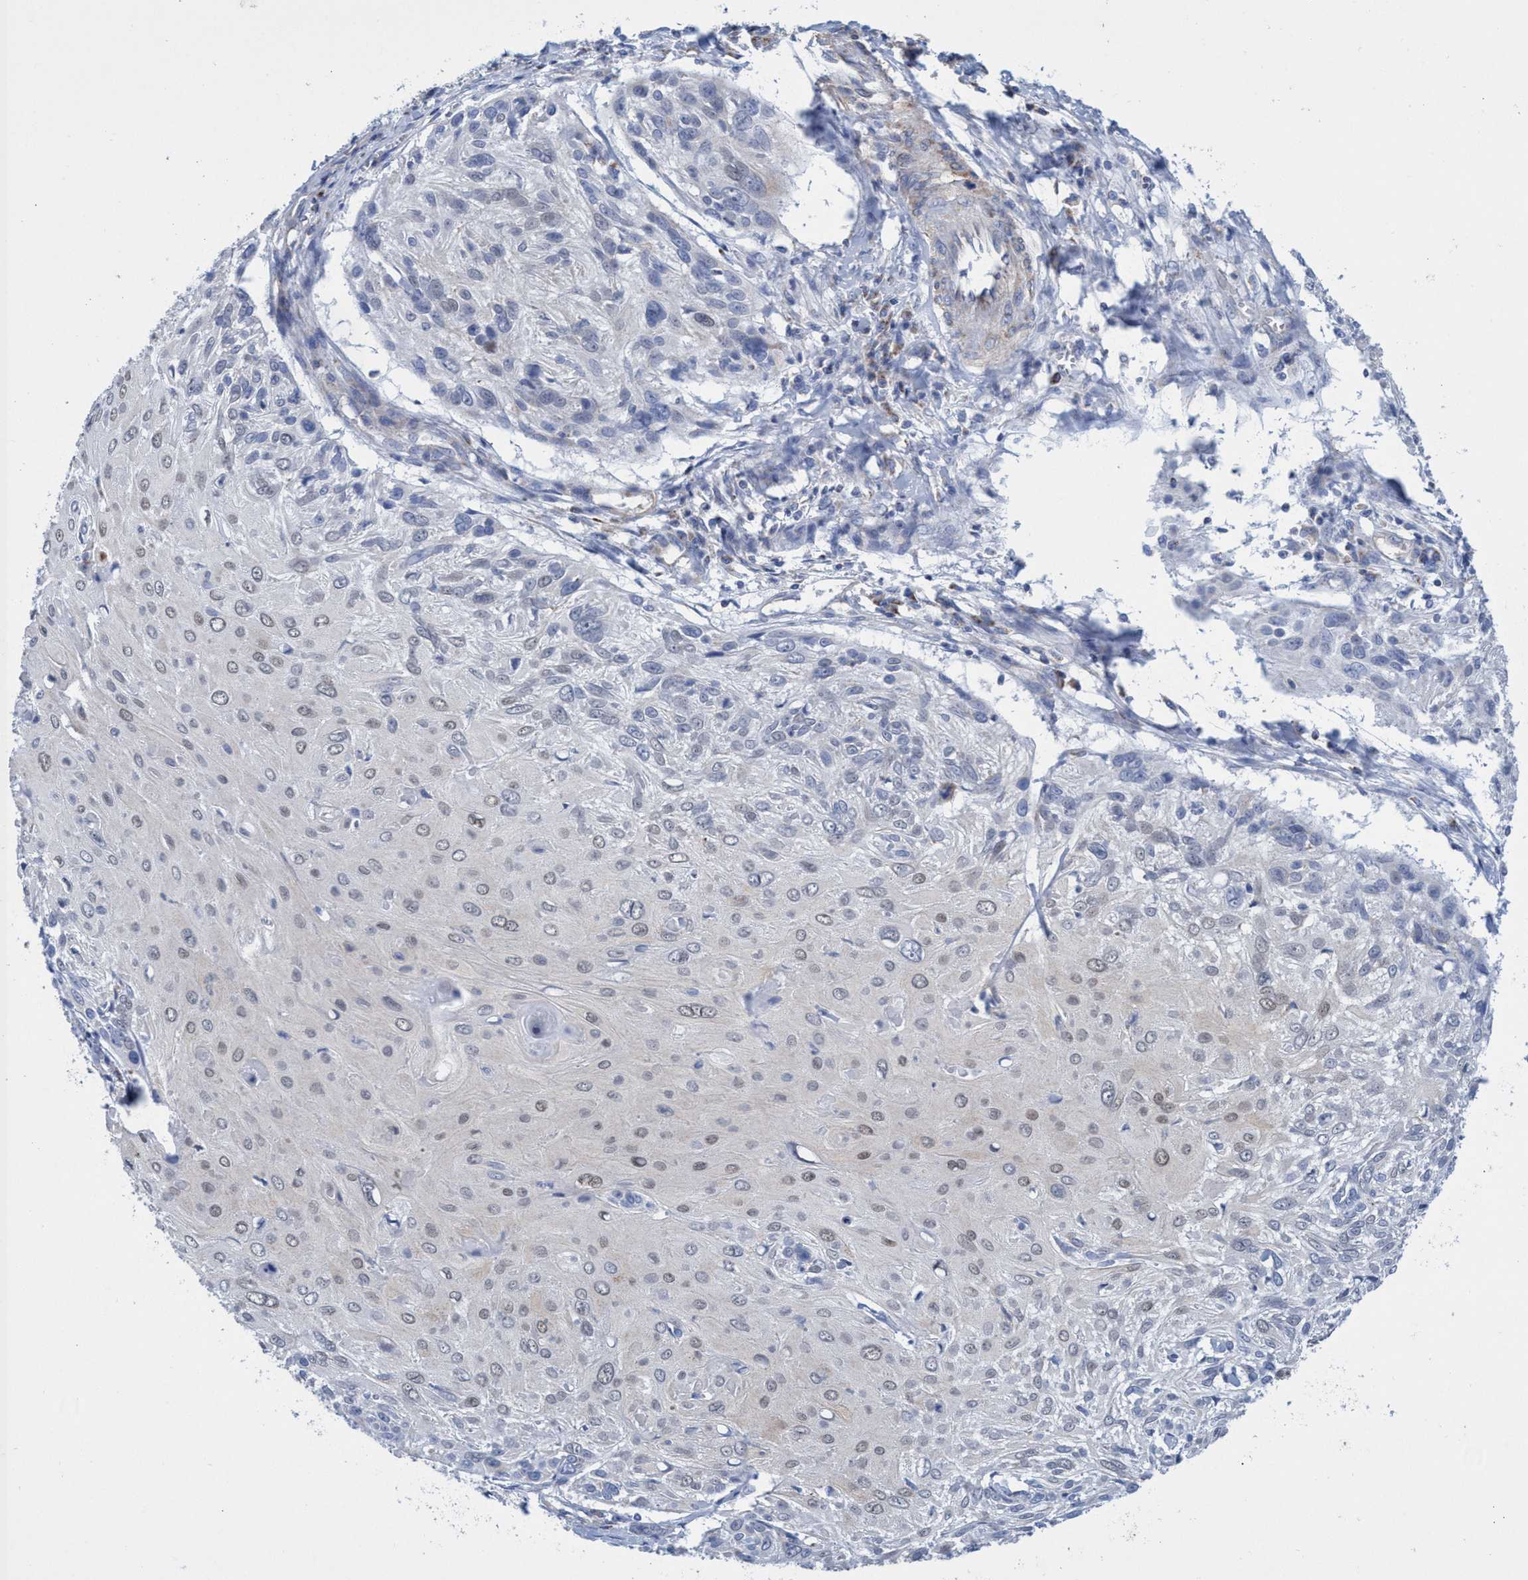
{"staining": {"intensity": "weak", "quantity": "25%-75%", "location": "nuclear"}, "tissue": "cervical cancer", "cell_type": "Tumor cells", "image_type": "cancer", "snomed": [{"axis": "morphology", "description": "Squamous cell carcinoma, NOS"}, {"axis": "topography", "description": "Cervix"}], "caption": "Squamous cell carcinoma (cervical) was stained to show a protein in brown. There is low levels of weak nuclear positivity in approximately 25%-75% of tumor cells. (Stains: DAB (3,3'-diaminobenzidine) in brown, nuclei in blue, Microscopy: brightfield microscopy at high magnification).", "gene": "ZNF750", "patient": {"sex": "female", "age": 51}}